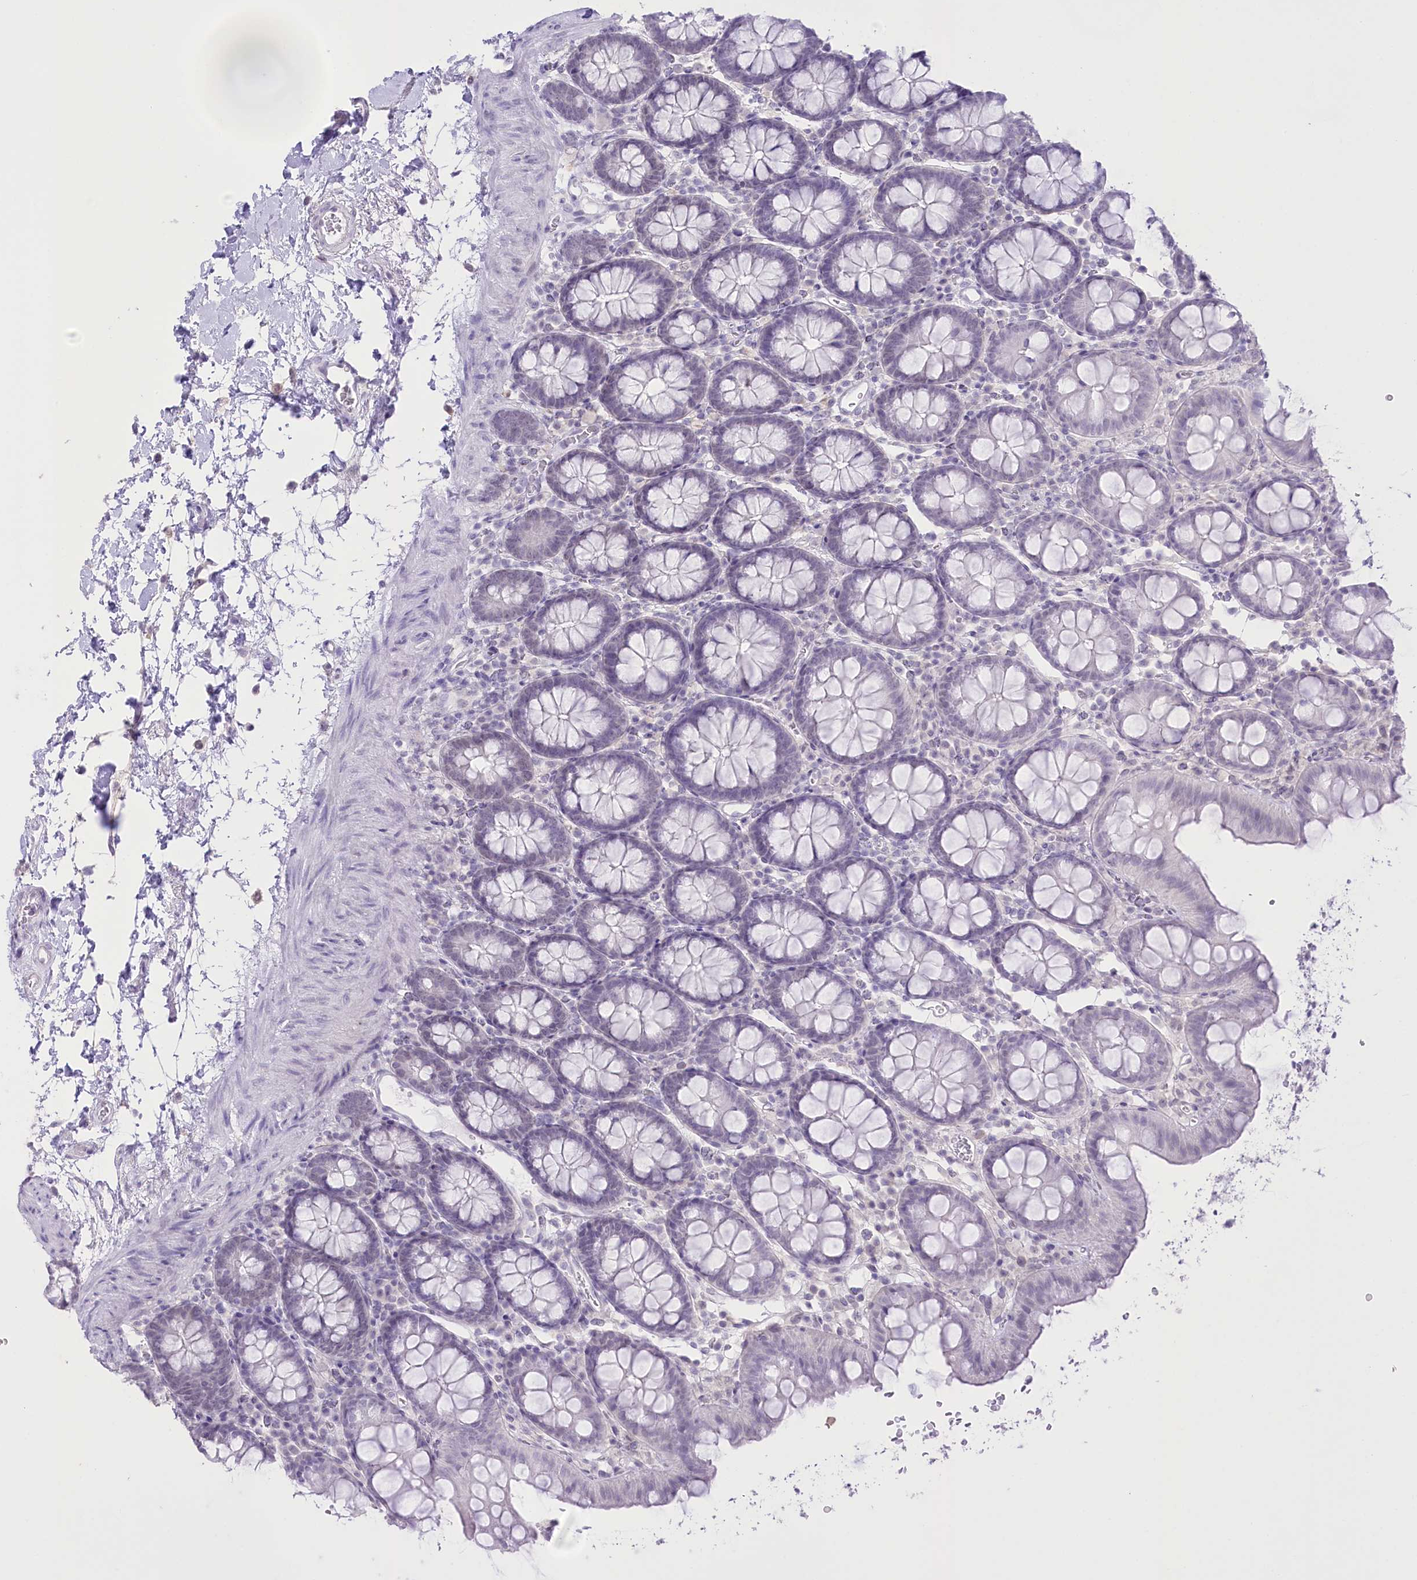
{"staining": {"intensity": "negative", "quantity": "none", "location": "none"}, "tissue": "colon", "cell_type": "Endothelial cells", "image_type": "normal", "snomed": [{"axis": "morphology", "description": "Normal tissue, NOS"}, {"axis": "topography", "description": "Colon"}], "caption": "This photomicrograph is of benign colon stained with immunohistochemistry to label a protein in brown with the nuclei are counter-stained blue. There is no staining in endothelial cells. The staining was performed using DAB (3,3'-diaminobenzidine) to visualize the protein expression in brown, while the nuclei were stained in blue with hematoxylin (Magnification: 20x).", "gene": "SLC39A10", "patient": {"sex": "male", "age": 75}}